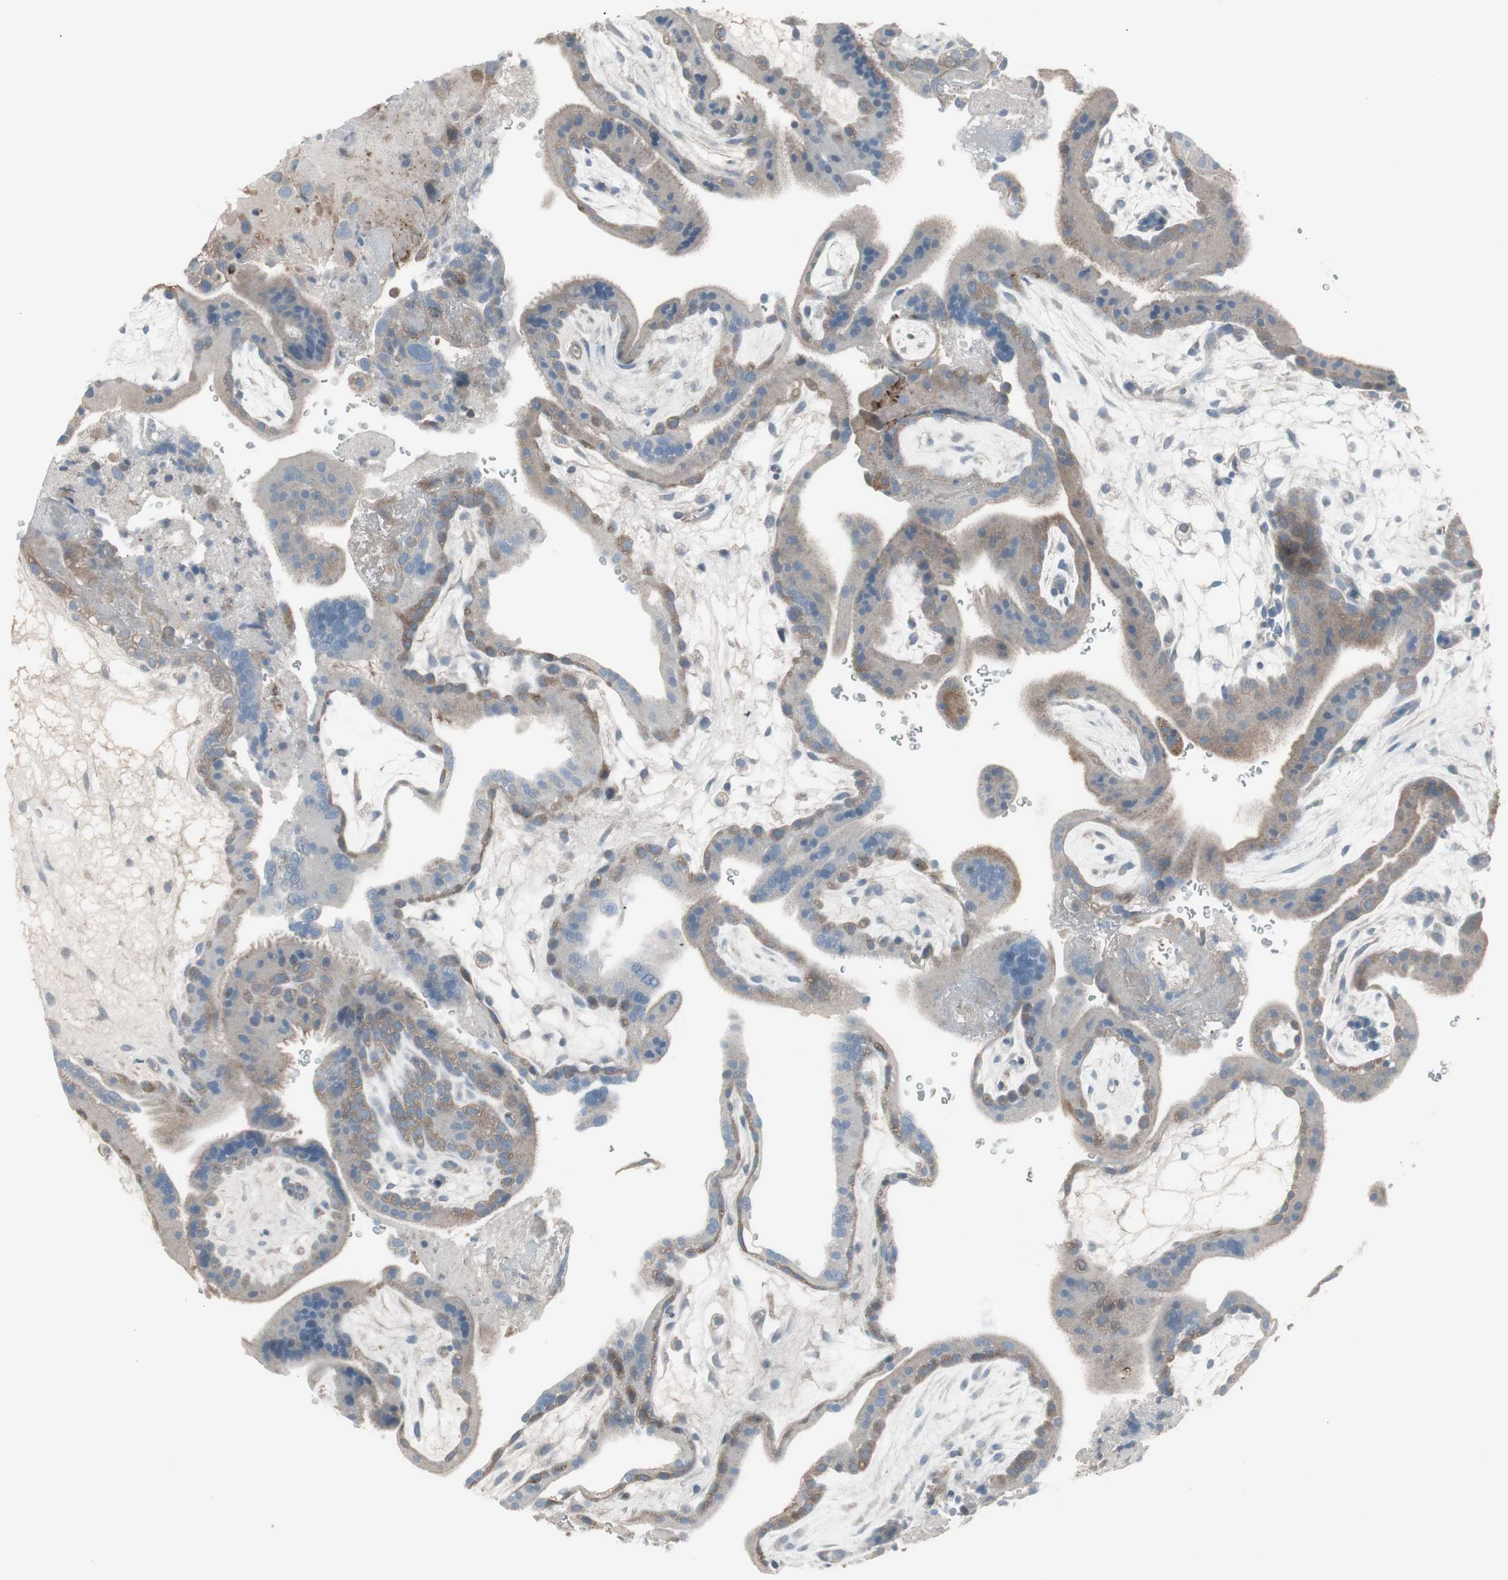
{"staining": {"intensity": "moderate", "quantity": "25%-75%", "location": "cytoplasmic/membranous"}, "tissue": "placenta", "cell_type": "Trophoblastic cells", "image_type": "normal", "snomed": [{"axis": "morphology", "description": "Normal tissue, NOS"}, {"axis": "topography", "description": "Placenta"}], "caption": "Approximately 25%-75% of trophoblastic cells in normal placenta show moderate cytoplasmic/membranous protein positivity as visualized by brown immunohistochemical staining.", "gene": "ZSCAN32", "patient": {"sex": "female", "age": 19}}